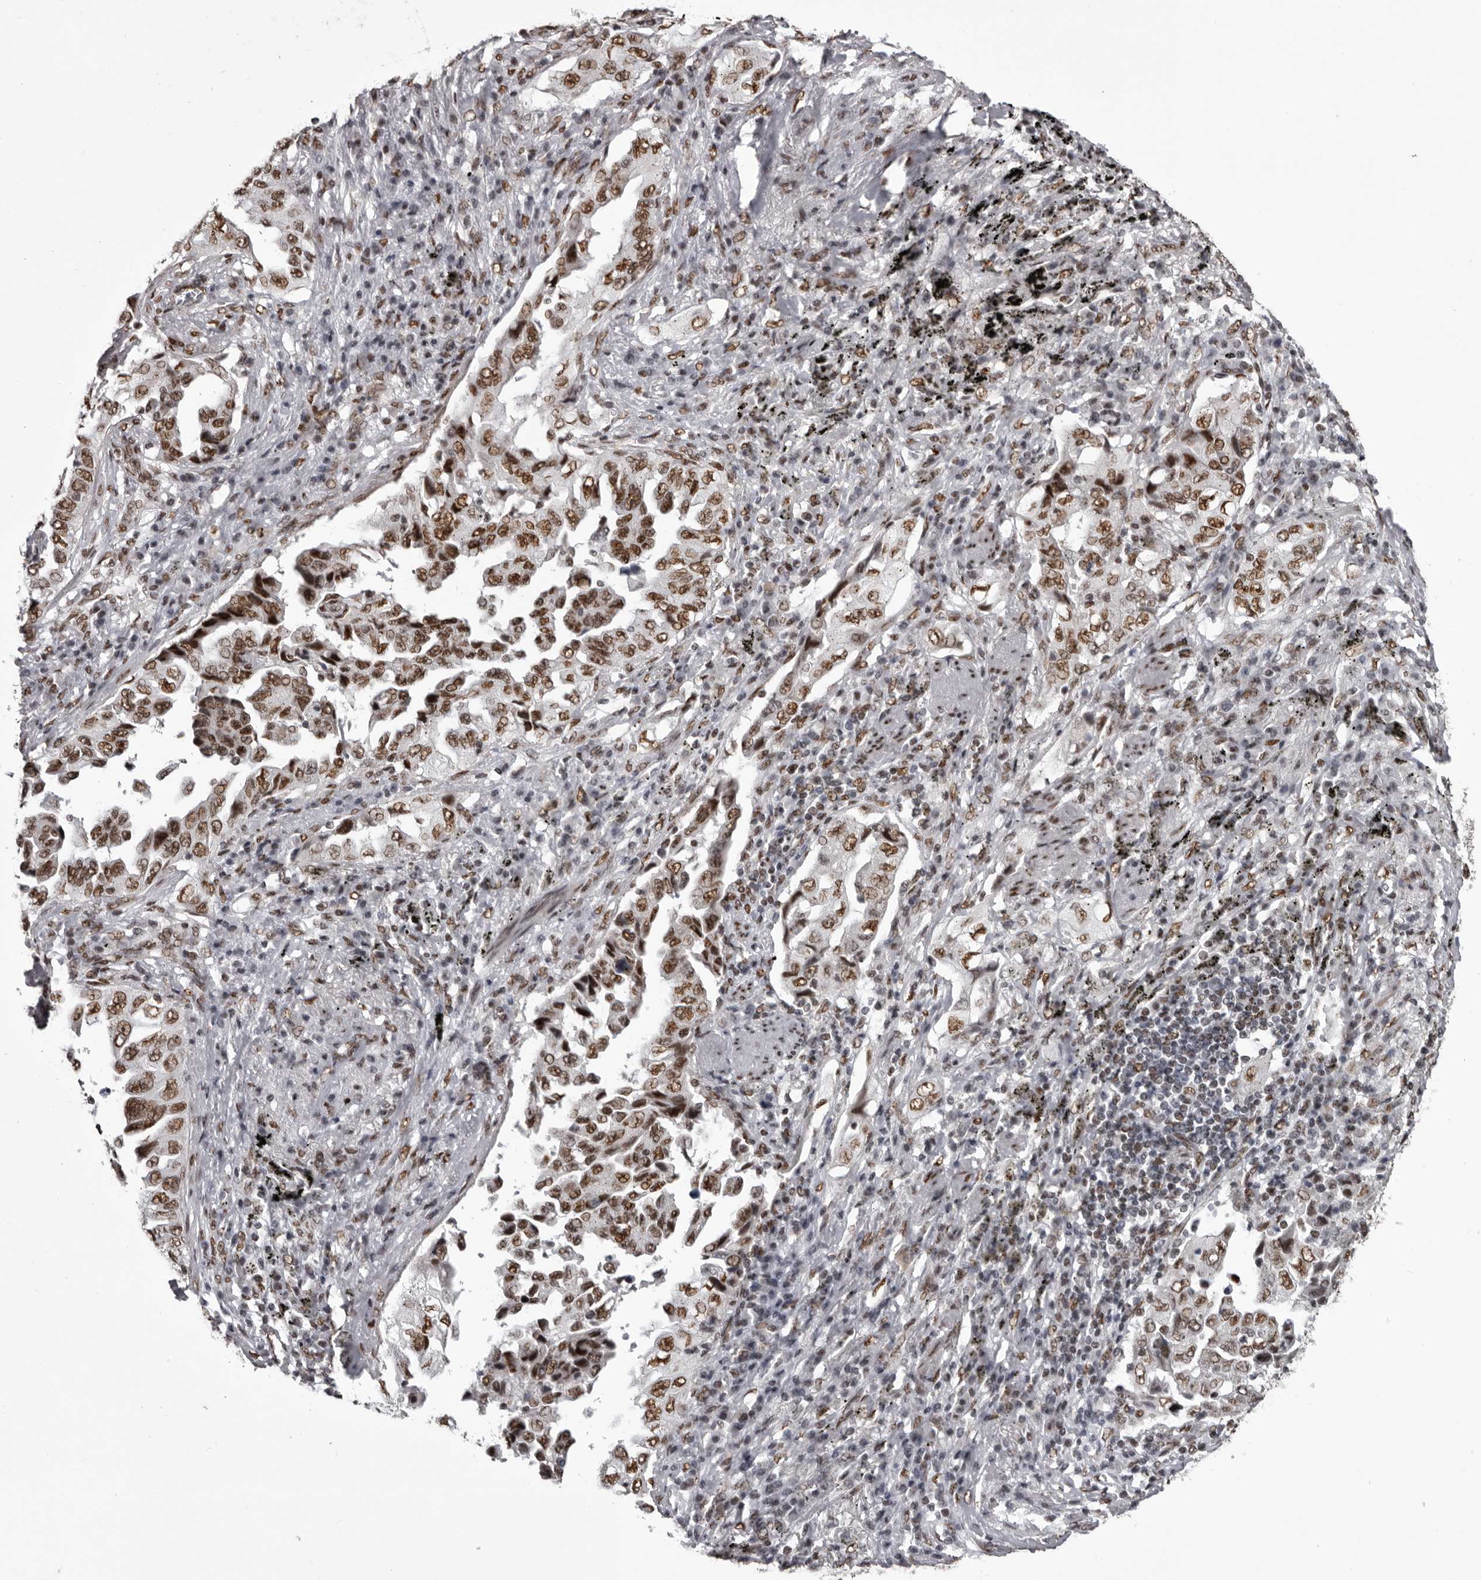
{"staining": {"intensity": "moderate", "quantity": ">75%", "location": "nuclear"}, "tissue": "lung cancer", "cell_type": "Tumor cells", "image_type": "cancer", "snomed": [{"axis": "morphology", "description": "Adenocarcinoma, NOS"}, {"axis": "topography", "description": "Lung"}], "caption": "A histopathology image of lung cancer (adenocarcinoma) stained for a protein reveals moderate nuclear brown staining in tumor cells.", "gene": "NUMA1", "patient": {"sex": "female", "age": 51}}